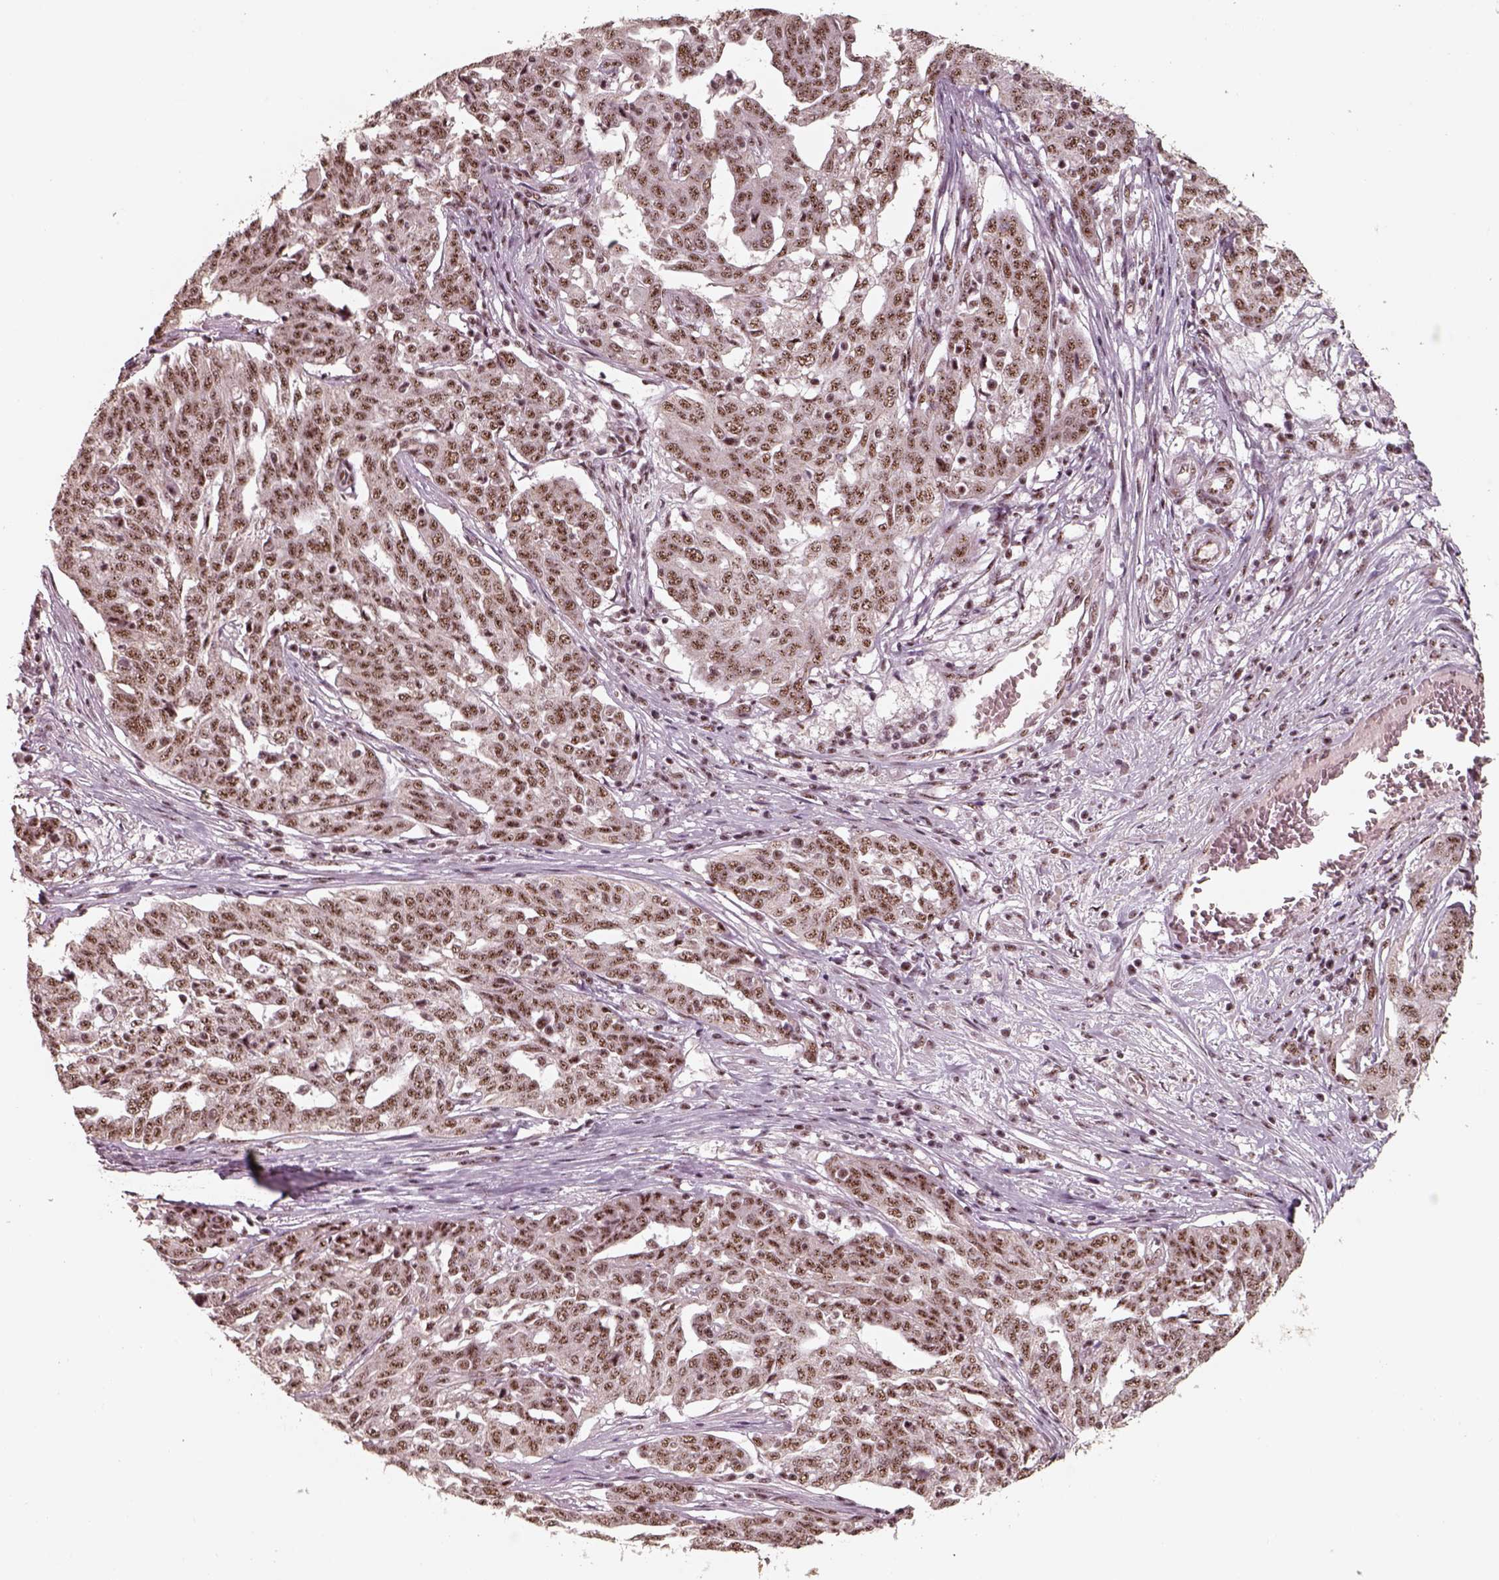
{"staining": {"intensity": "moderate", "quantity": ">75%", "location": "nuclear"}, "tissue": "ovarian cancer", "cell_type": "Tumor cells", "image_type": "cancer", "snomed": [{"axis": "morphology", "description": "Cystadenocarcinoma, serous, NOS"}, {"axis": "topography", "description": "Ovary"}], "caption": "Ovarian cancer (serous cystadenocarcinoma) was stained to show a protein in brown. There is medium levels of moderate nuclear staining in approximately >75% of tumor cells.", "gene": "ATXN7L3", "patient": {"sex": "female", "age": 67}}